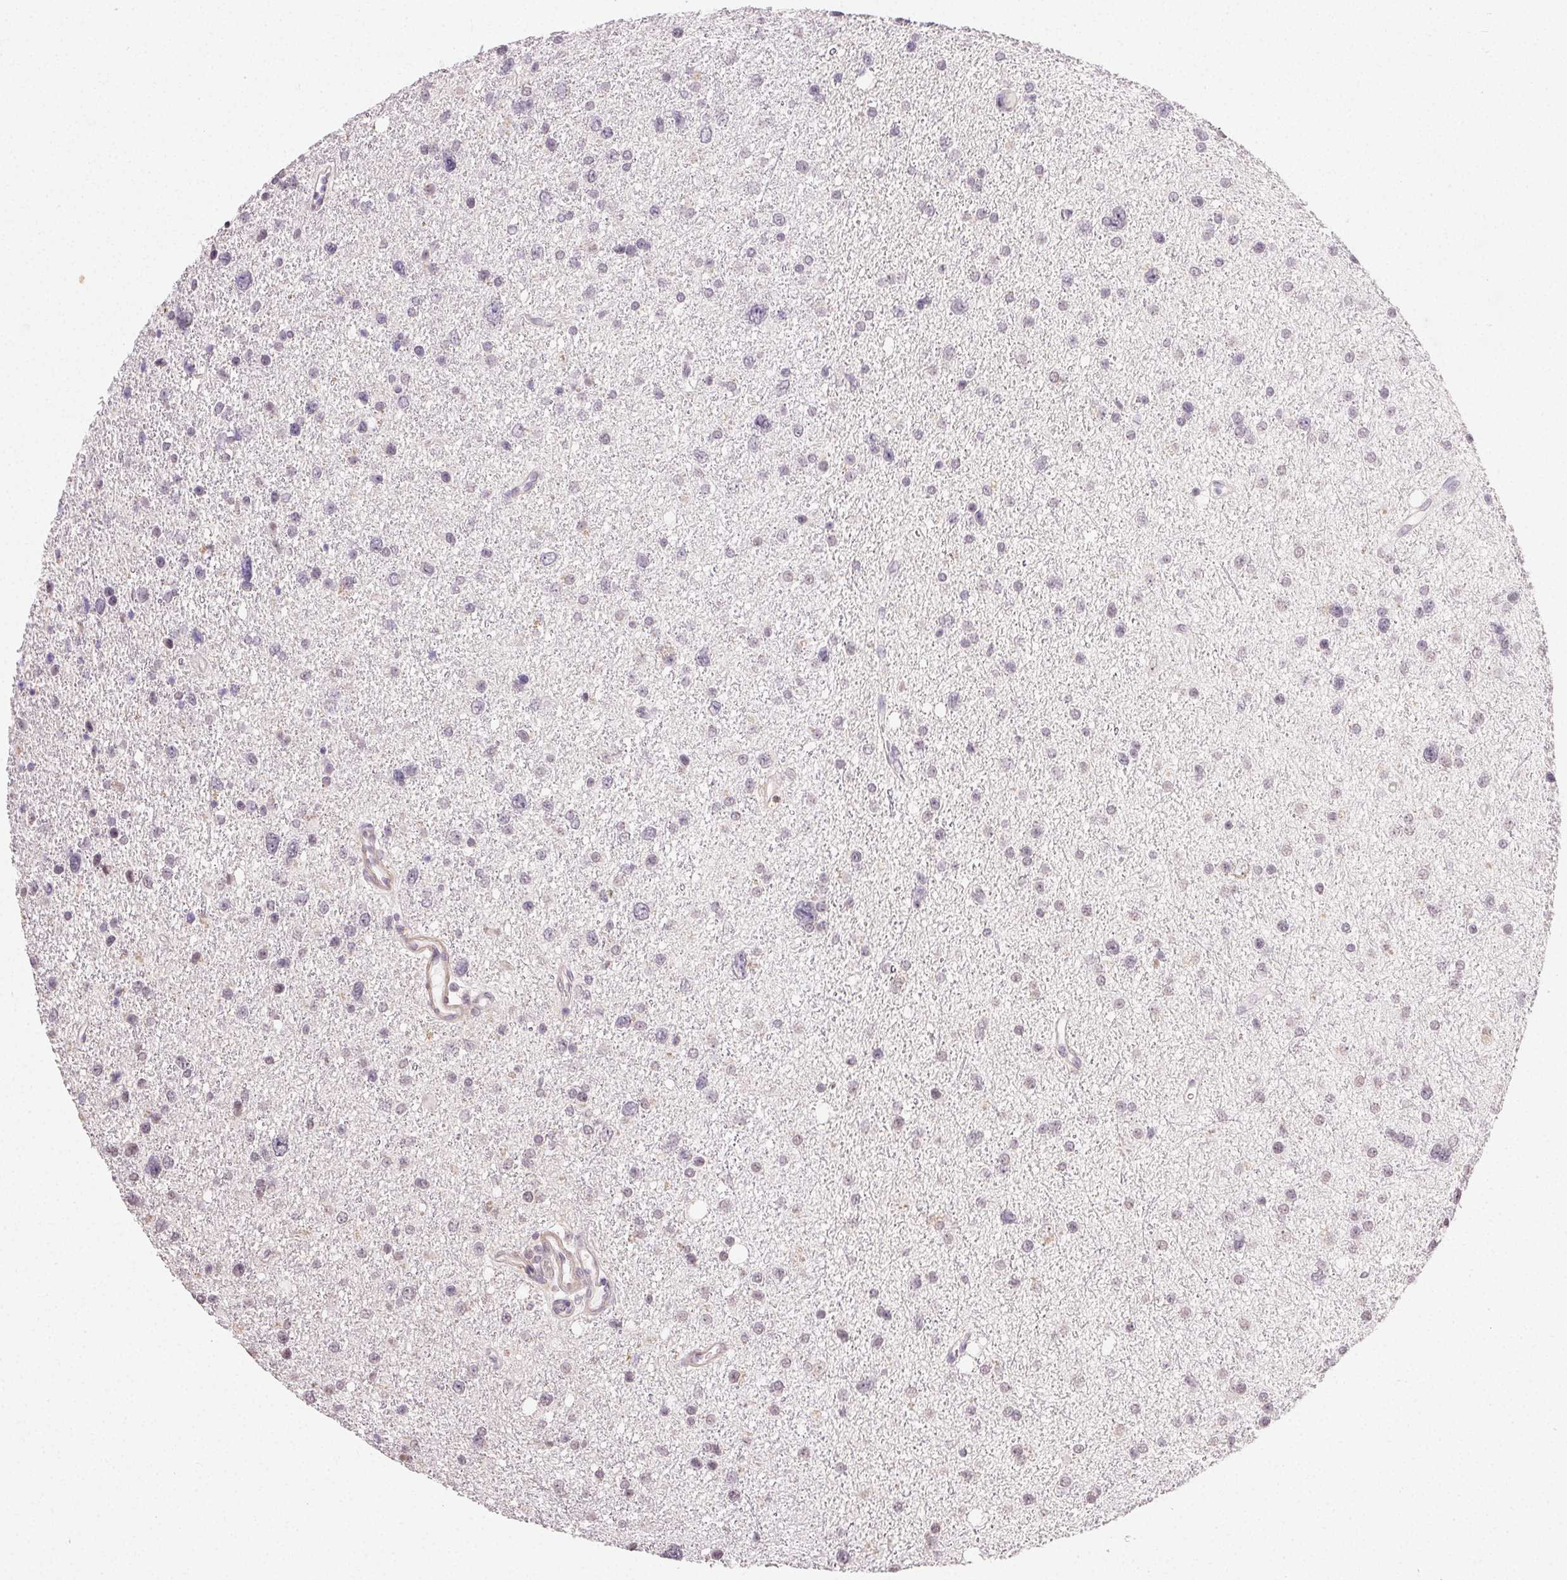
{"staining": {"intensity": "negative", "quantity": "none", "location": "none"}, "tissue": "glioma", "cell_type": "Tumor cells", "image_type": "cancer", "snomed": [{"axis": "morphology", "description": "Glioma, malignant, Low grade"}, {"axis": "topography", "description": "Brain"}], "caption": "DAB (3,3'-diaminobenzidine) immunohistochemical staining of human malignant low-grade glioma reveals no significant expression in tumor cells.", "gene": "TMEM174", "patient": {"sex": "female", "age": 55}}